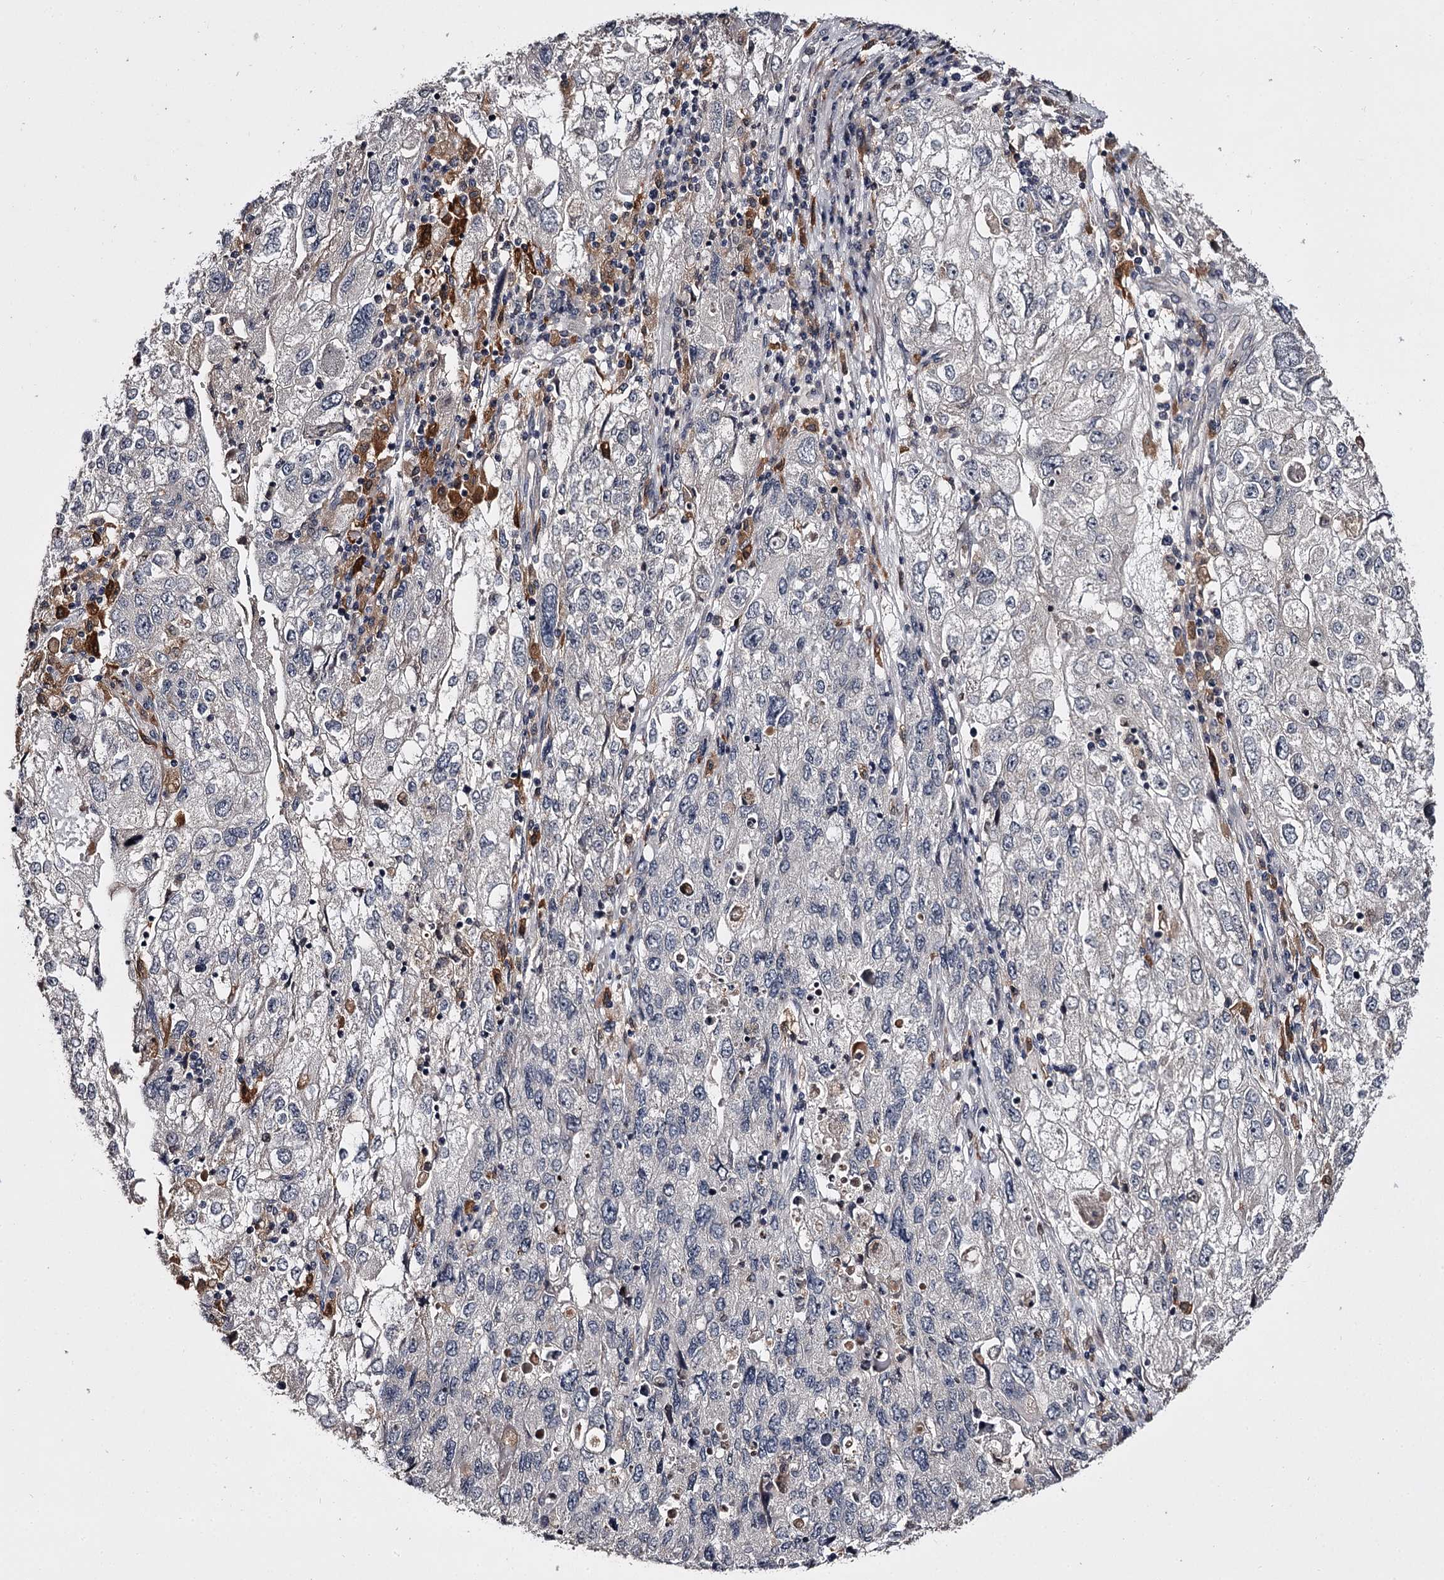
{"staining": {"intensity": "negative", "quantity": "none", "location": "none"}, "tissue": "endometrial cancer", "cell_type": "Tumor cells", "image_type": "cancer", "snomed": [{"axis": "morphology", "description": "Adenocarcinoma, NOS"}, {"axis": "topography", "description": "Endometrium"}], "caption": "This is an immunohistochemistry (IHC) image of endometrial cancer (adenocarcinoma). There is no staining in tumor cells.", "gene": "SLC32A1", "patient": {"sex": "female", "age": 49}}